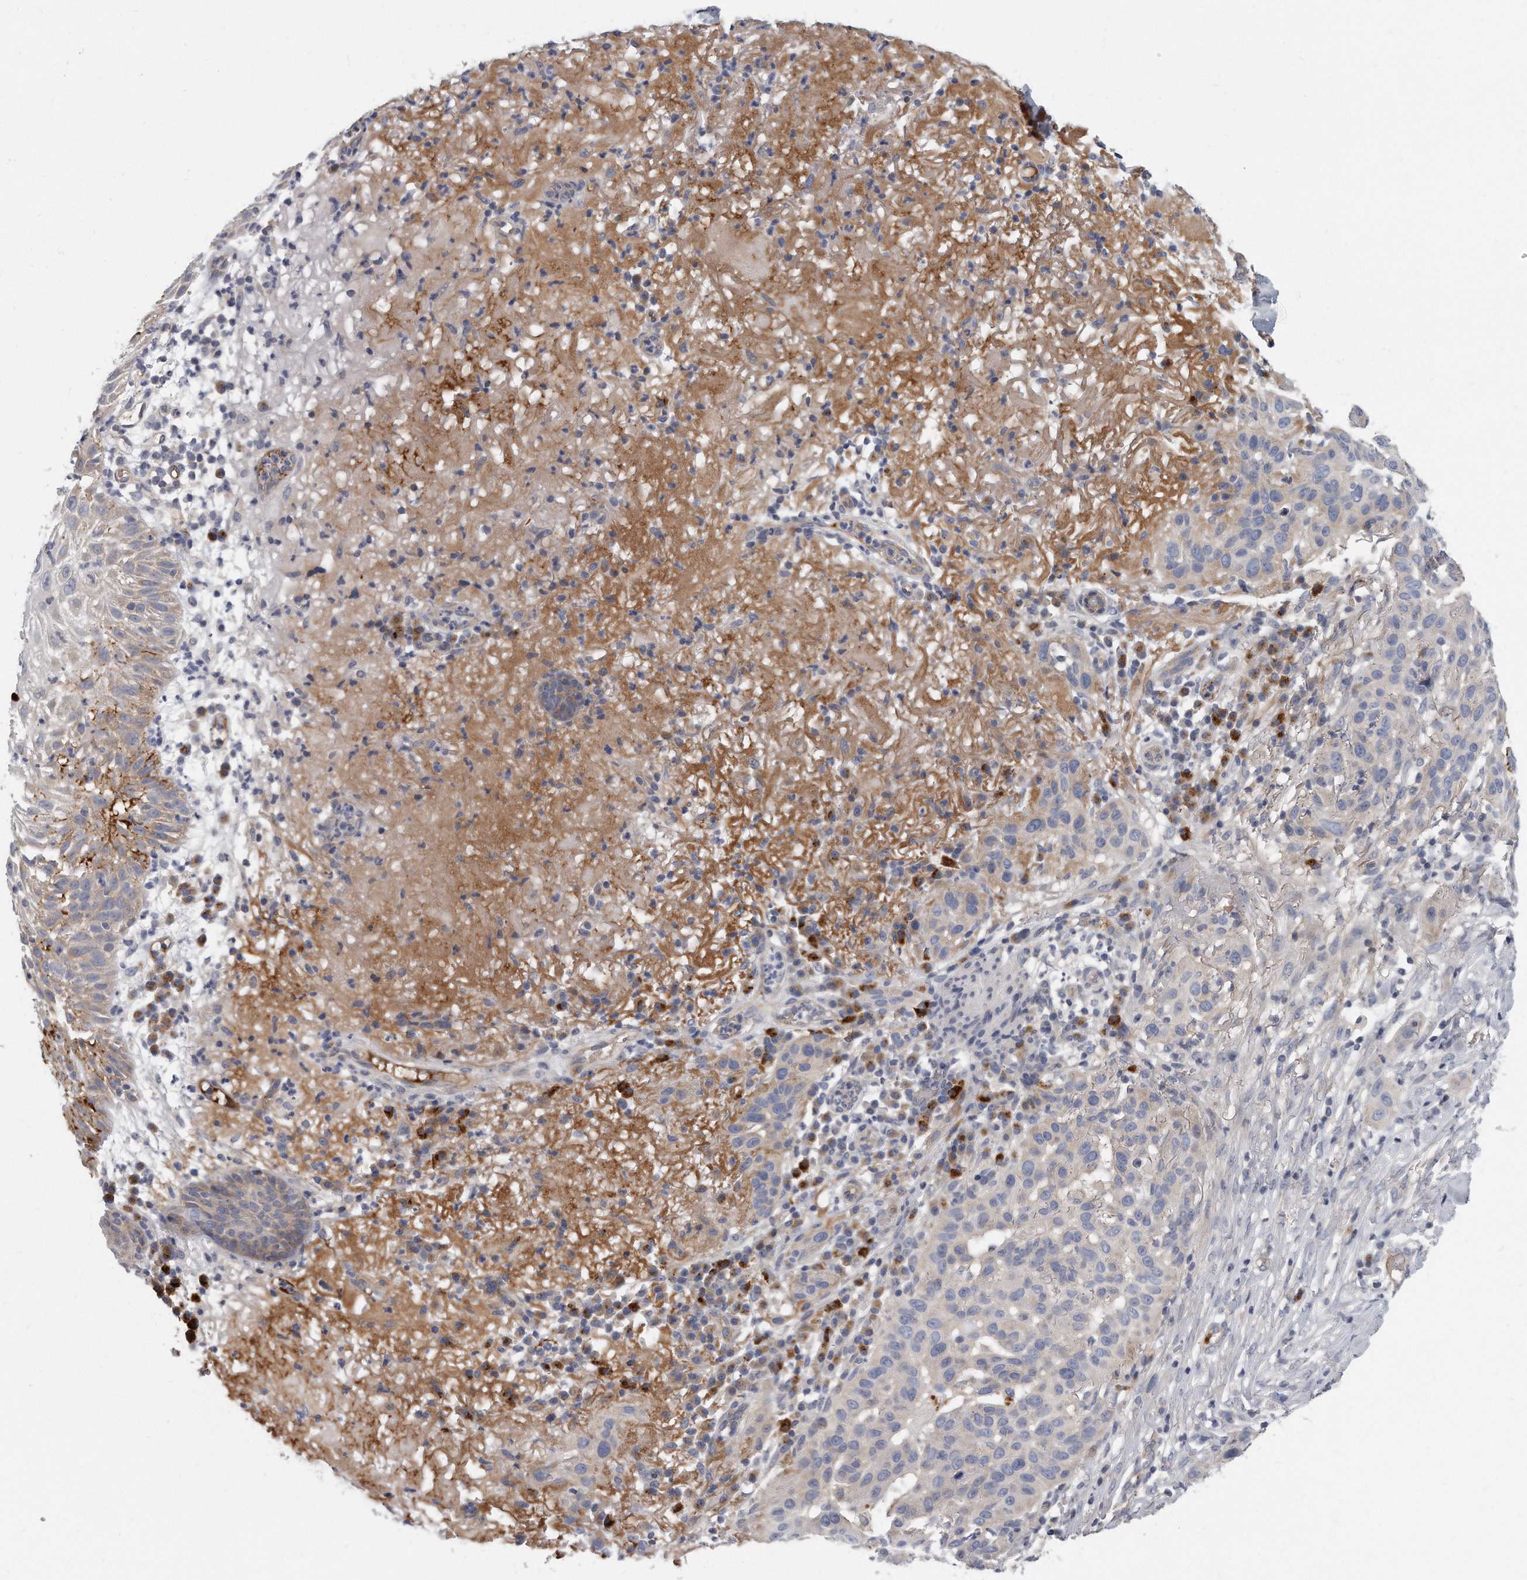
{"staining": {"intensity": "weak", "quantity": "<25%", "location": "cytoplasmic/membranous"}, "tissue": "skin cancer", "cell_type": "Tumor cells", "image_type": "cancer", "snomed": [{"axis": "morphology", "description": "Normal tissue, NOS"}, {"axis": "morphology", "description": "Squamous cell carcinoma, NOS"}, {"axis": "topography", "description": "Skin"}], "caption": "Skin squamous cell carcinoma stained for a protein using immunohistochemistry displays no staining tumor cells.", "gene": "PLEKHA6", "patient": {"sex": "female", "age": 96}}